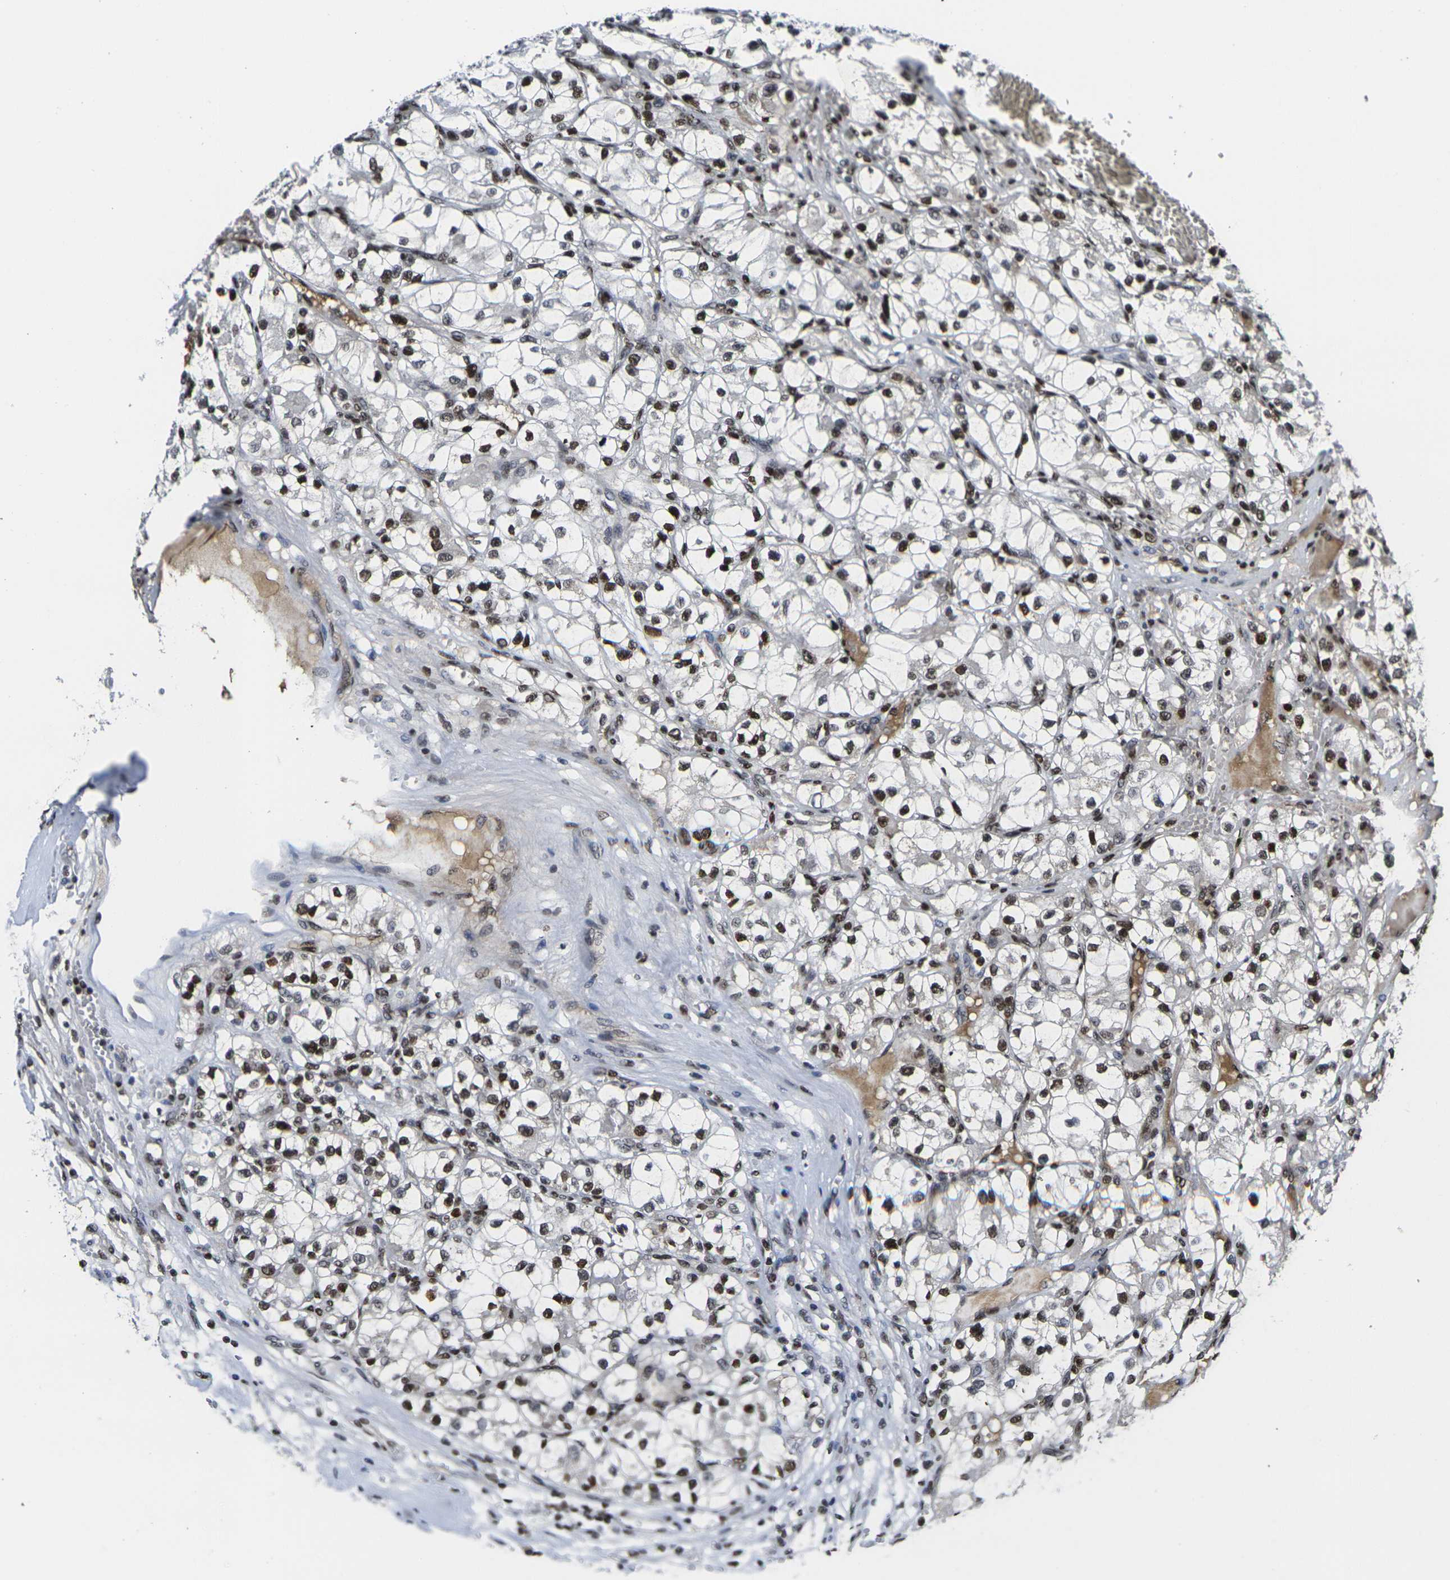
{"staining": {"intensity": "moderate", "quantity": "25%-75%", "location": "nuclear"}, "tissue": "renal cancer", "cell_type": "Tumor cells", "image_type": "cancer", "snomed": [{"axis": "morphology", "description": "Adenocarcinoma, NOS"}, {"axis": "topography", "description": "Kidney"}], "caption": "Renal cancer (adenocarcinoma) was stained to show a protein in brown. There is medium levels of moderate nuclear expression in approximately 25%-75% of tumor cells.", "gene": "H1-10", "patient": {"sex": "female", "age": 57}}